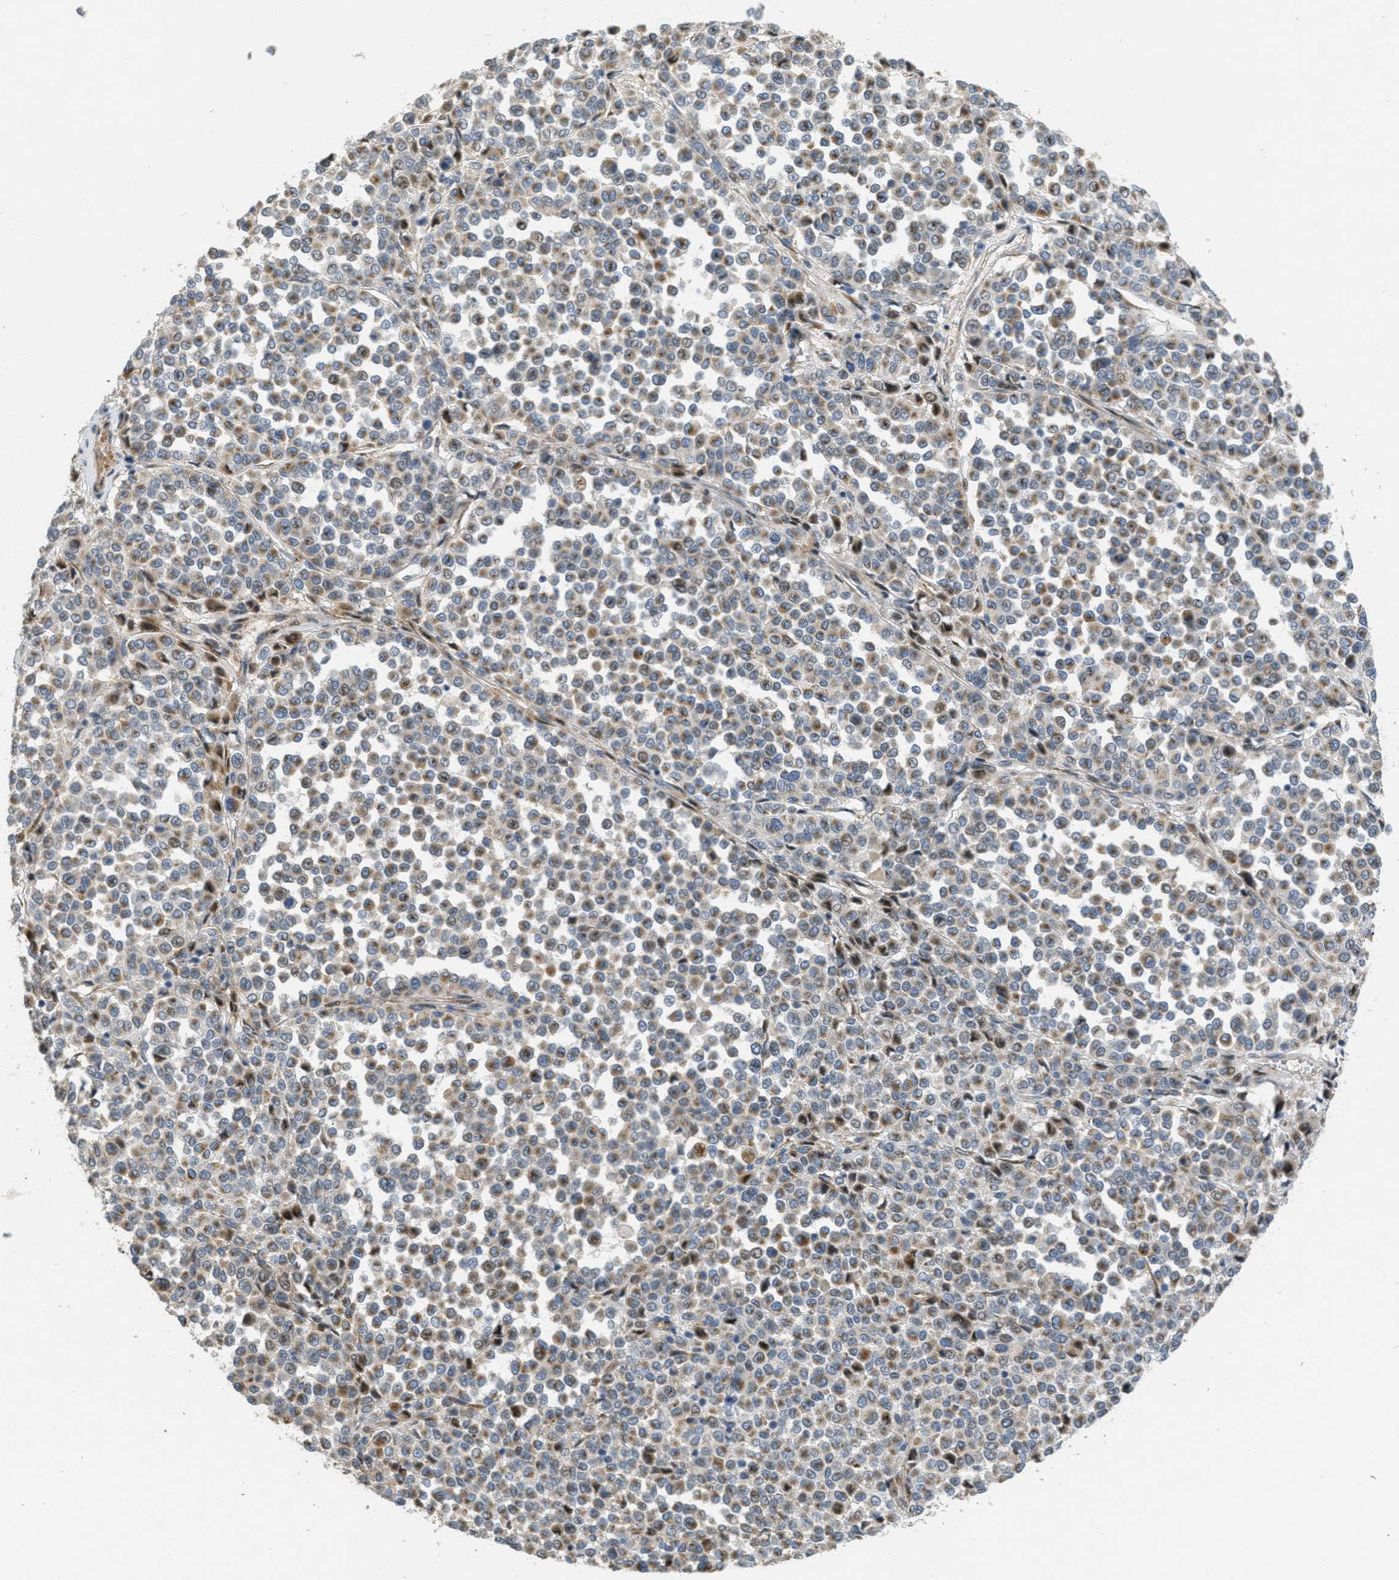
{"staining": {"intensity": "moderate", "quantity": ">75%", "location": "cytoplasmic/membranous"}, "tissue": "melanoma", "cell_type": "Tumor cells", "image_type": "cancer", "snomed": [{"axis": "morphology", "description": "Malignant melanoma, Metastatic site"}, {"axis": "topography", "description": "Pancreas"}], "caption": "A brown stain shows moderate cytoplasmic/membranous staining of a protein in malignant melanoma (metastatic site) tumor cells.", "gene": "ZFPL1", "patient": {"sex": "female", "age": 30}}